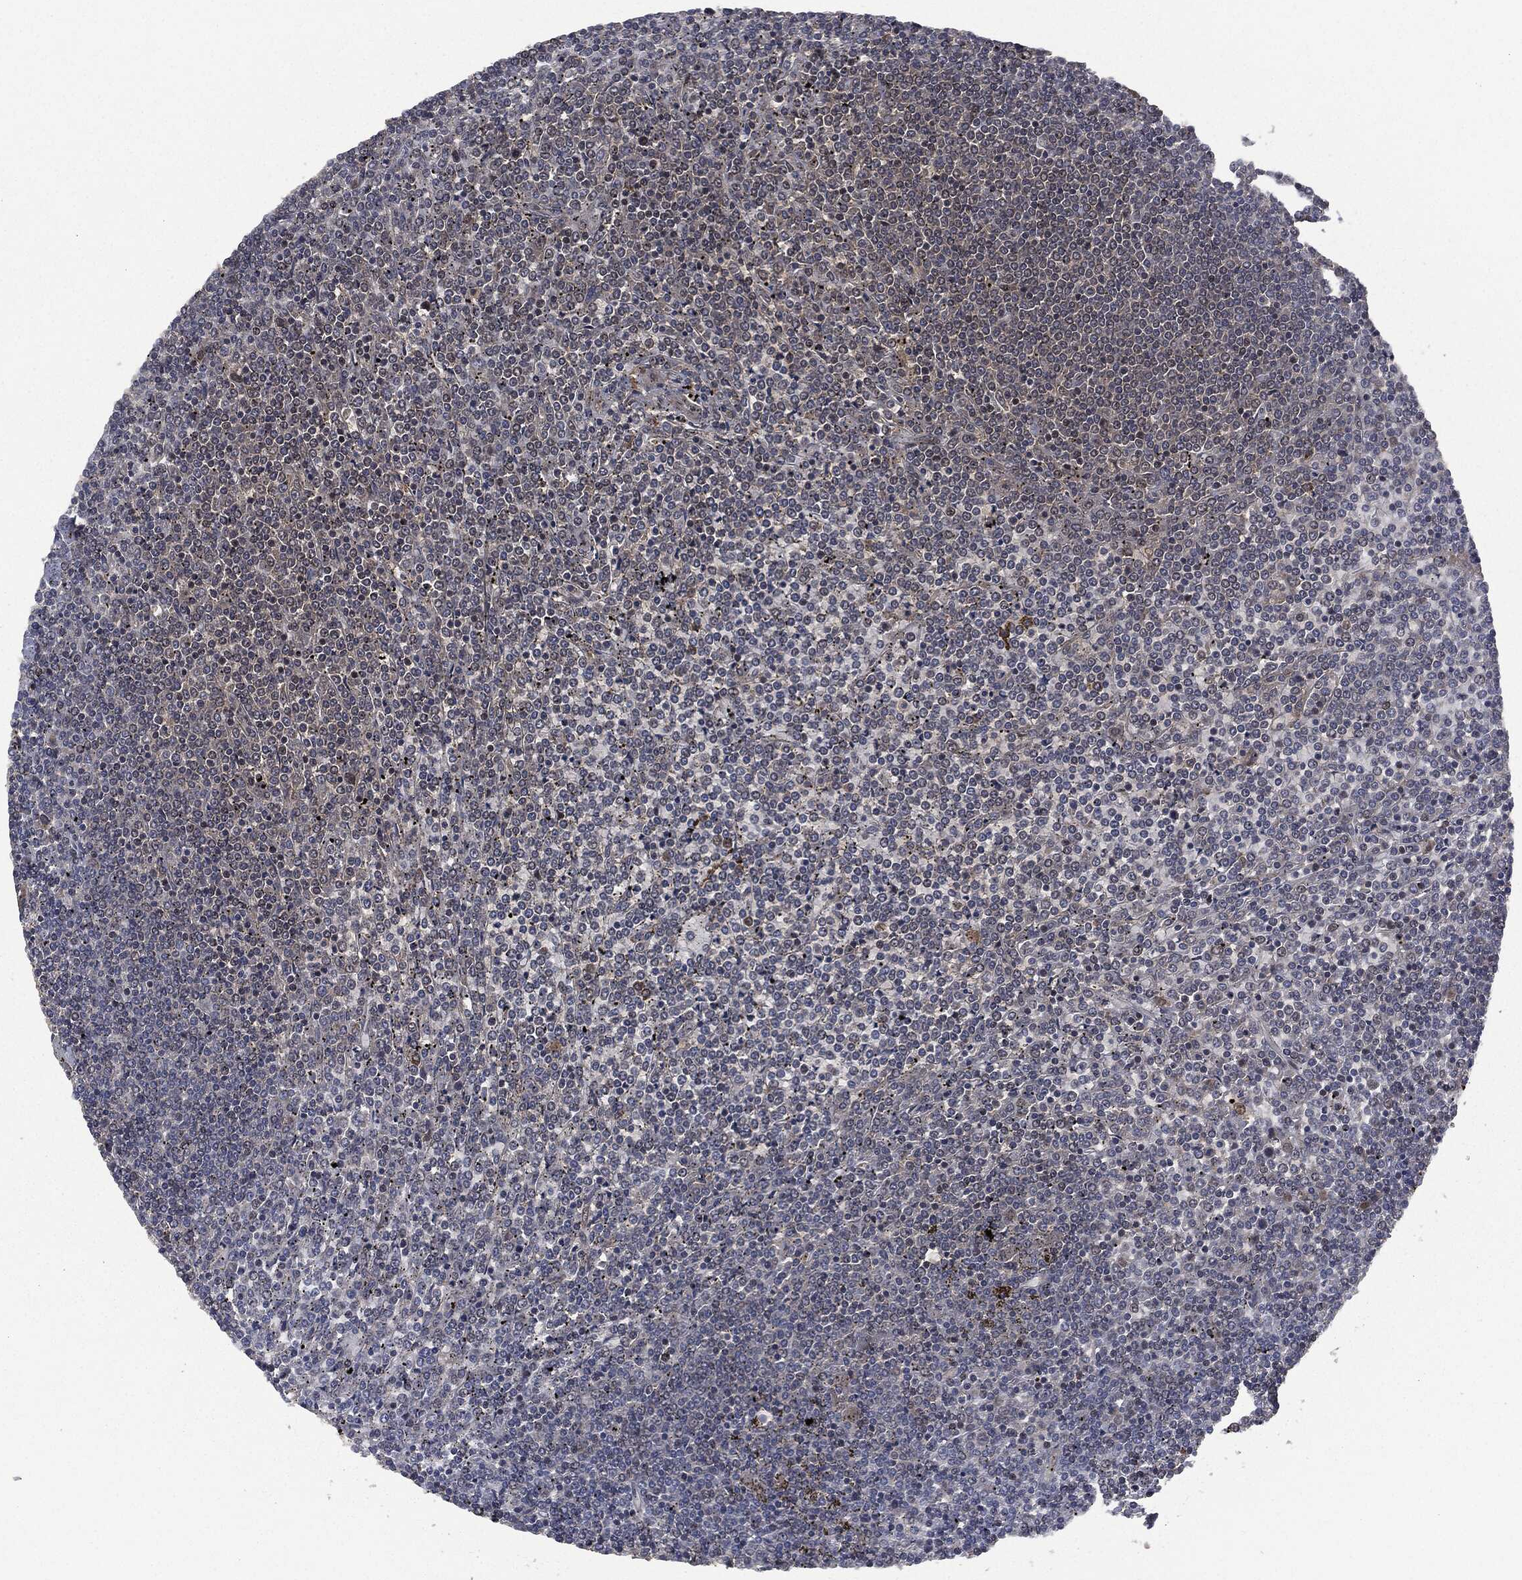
{"staining": {"intensity": "negative", "quantity": "none", "location": "none"}, "tissue": "lymphoma", "cell_type": "Tumor cells", "image_type": "cancer", "snomed": [{"axis": "morphology", "description": "Malignant lymphoma, non-Hodgkin's type, Low grade"}, {"axis": "topography", "description": "Spleen"}], "caption": "IHC of low-grade malignant lymphoma, non-Hodgkin's type demonstrates no positivity in tumor cells.", "gene": "CRABP2", "patient": {"sex": "female", "age": 19}}